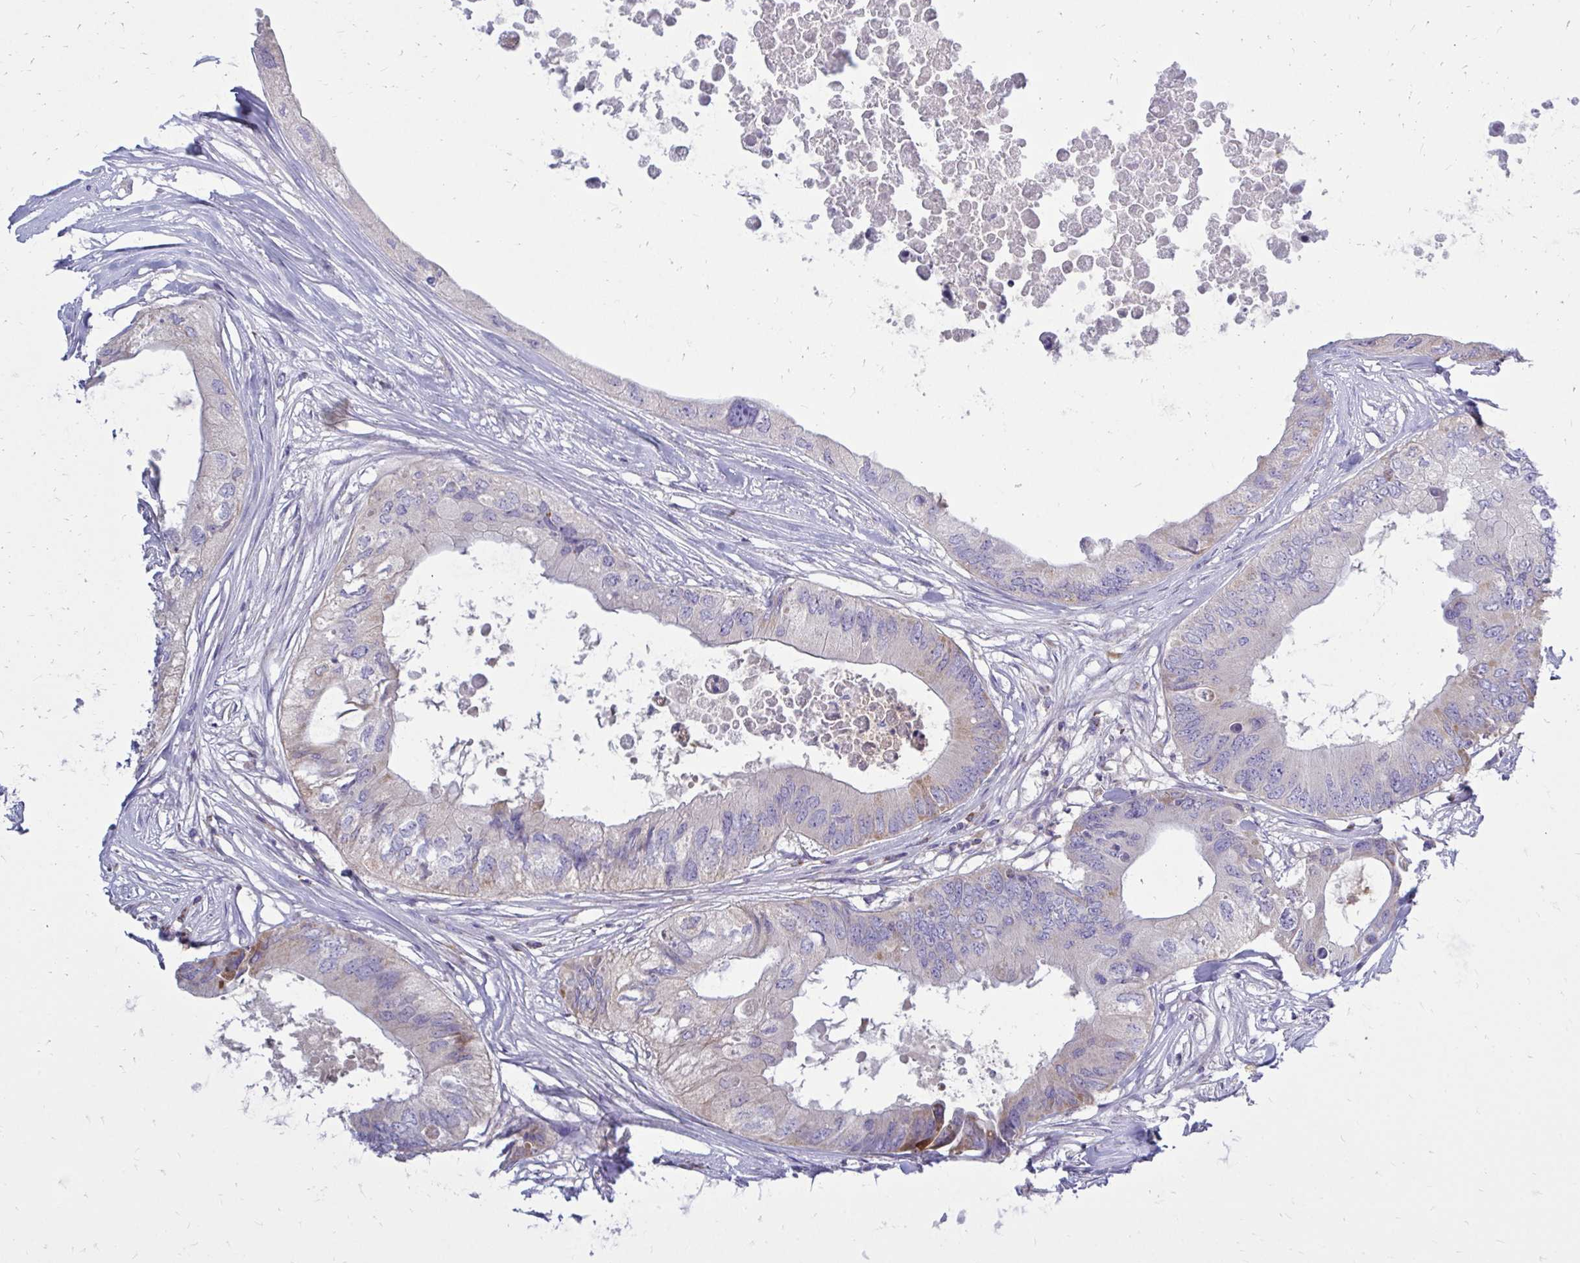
{"staining": {"intensity": "negative", "quantity": "none", "location": "none"}, "tissue": "colorectal cancer", "cell_type": "Tumor cells", "image_type": "cancer", "snomed": [{"axis": "morphology", "description": "Adenocarcinoma, NOS"}, {"axis": "topography", "description": "Colon"}], "caption": "High power microscopy photomicrograph of an immunohistochemistry (IHC) histopathology image of colorectal cancer (adenocarcinoma), revealing no significant expression in tumor cells.", "gene": "OR10R2", "patient": {"sex": "male", "age": 71}}